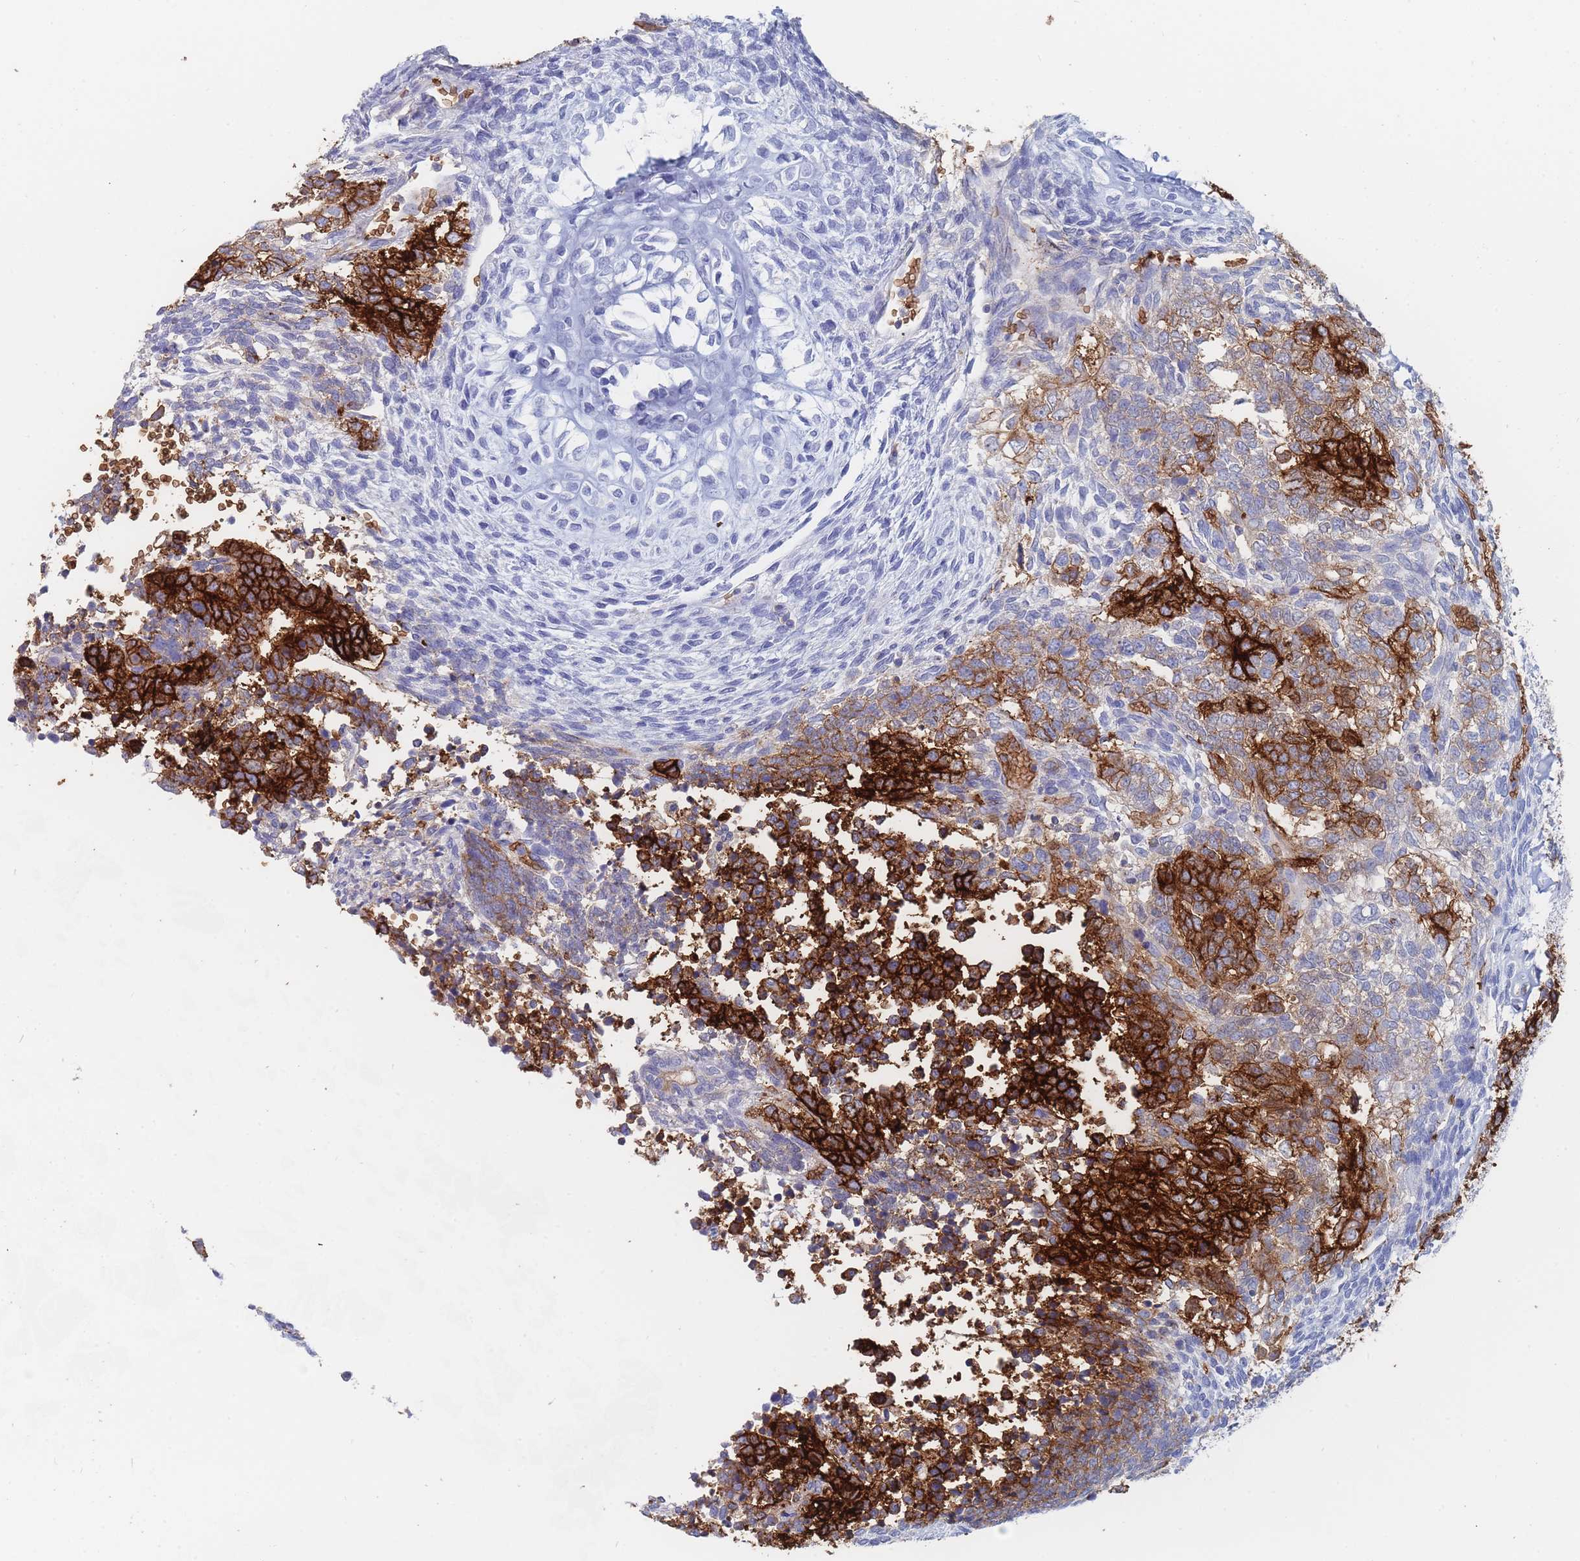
{"staining": {"intensity": "strong", "quantity": "25%-75%", "location": "cytoplasmic/membranous"}, "tissue": "testis cancer", "cell_type": "Tumor cells", "image_type": "cancer", "snomed": [{"axis": "morphology", "description": "Carcinoma, Embryonal, NOS"}, {"axis": "topography", "description": "Testis"}], "caption": "Immunohistochemical staining of human testis cancer exhibits strong cytoplasmic/membranous protein expression in approximately 25%-75% of tumor cells. The protein of interest is shown in brown color, while the nuclei are stained blue.", "gene": "SLC2A1", "patient": {"sex": "male", "age": 23}}